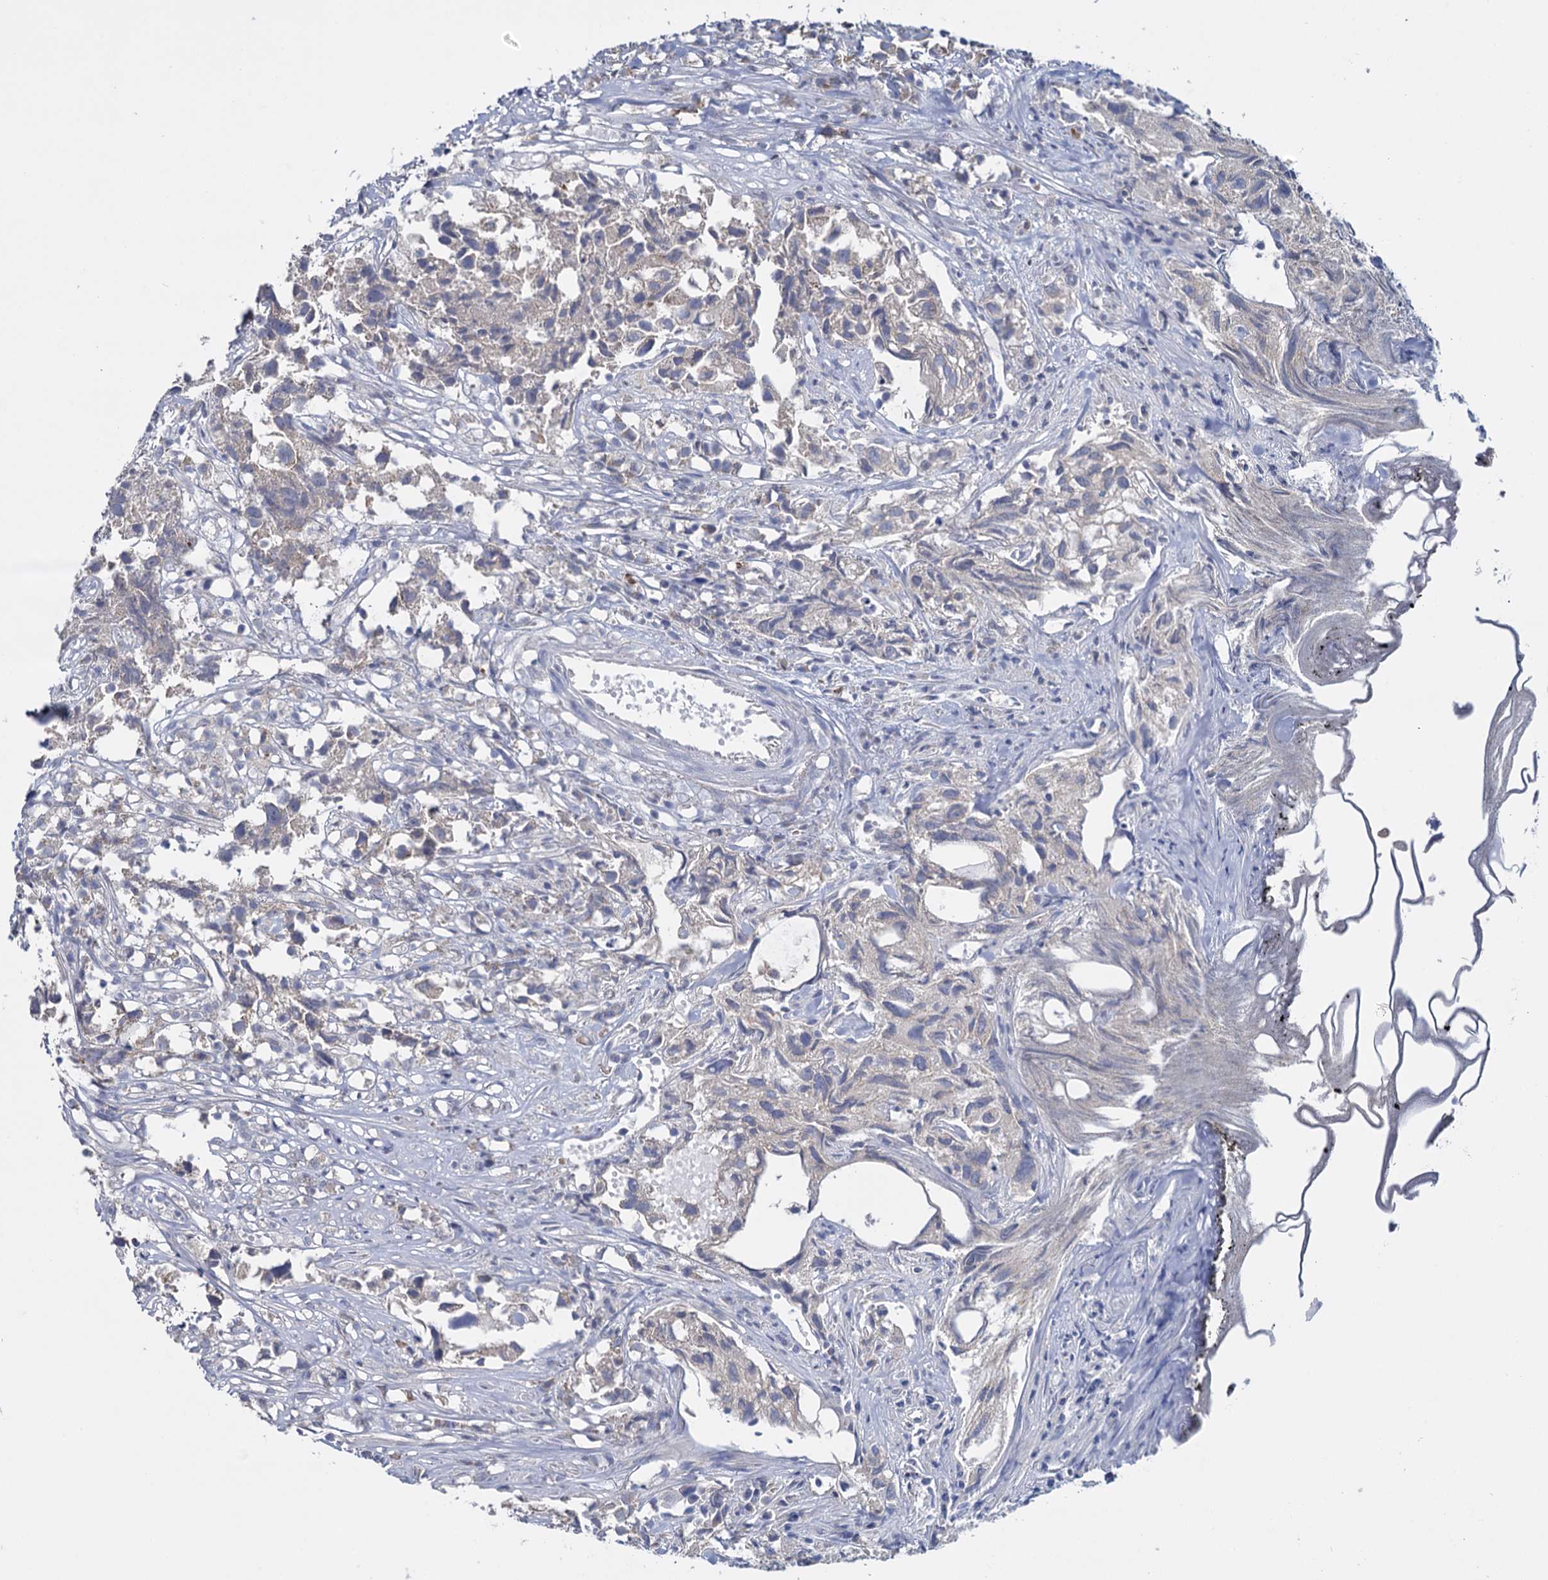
{"staining": {"intensity": "weak", "quantity": "<25%", "location": "cytoplasmic/membranous"}, "tissue": "urothelial cancer", "cell_type": "Tumor cells", "image_type": "cancer", "snomed": [{"axis": "morphology", "description": "Urothelial carcinoma, High grade"}, {"axis": "topography", "description": "Urinary bladder"}], "caption": "DAB immunohistochemical staining of human urothelial carcinoma (high-grade) exhibits no significant positivity in tumor cells. (DAB (3,3'-diaminobenzidine) IHC, high magnification).", "gene": "GSTM2", "patient": {"sex": "female", "age": 75}}